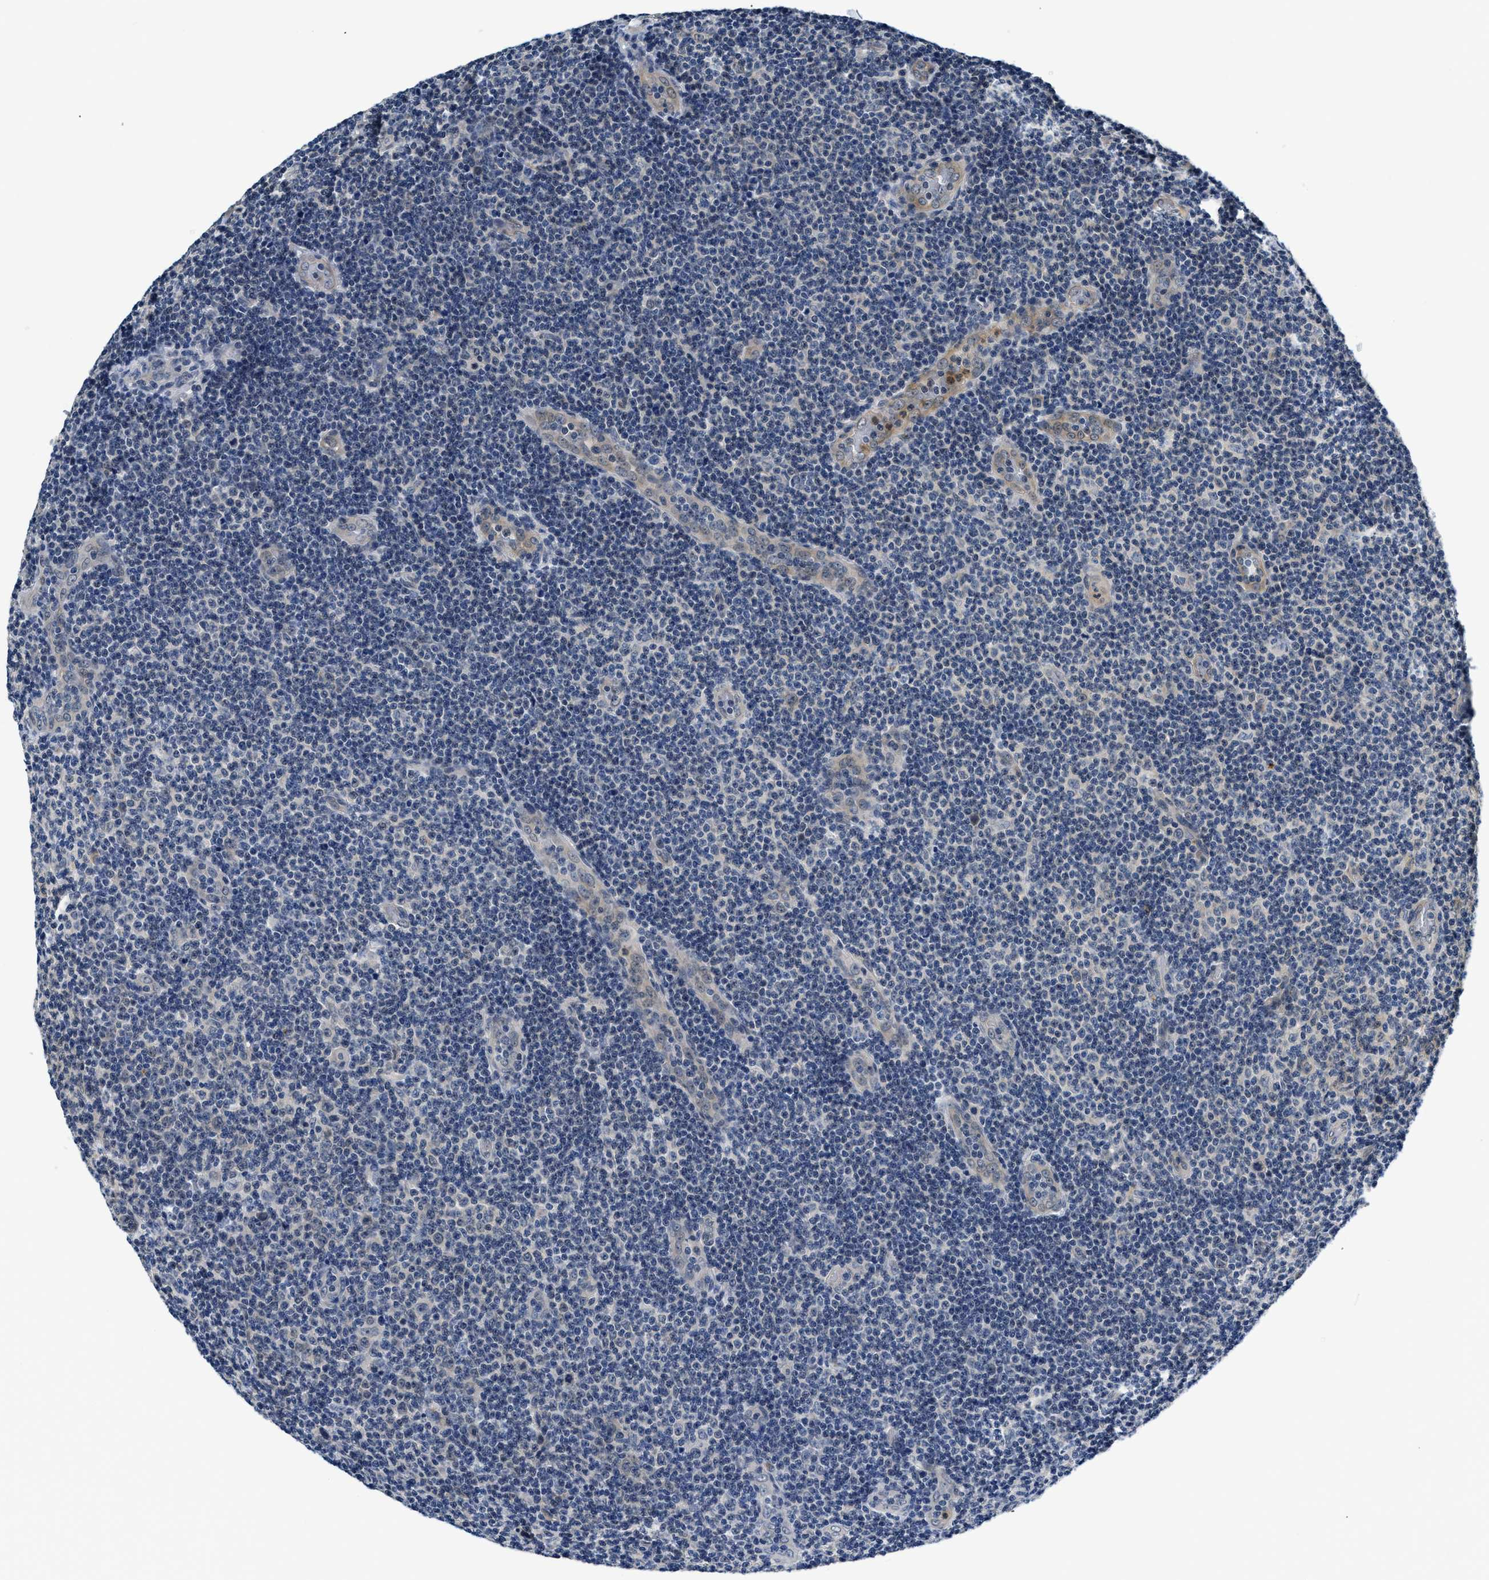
{"staining": {"intensity": "negative", "quantity": "none", "location": "none"}, "tissue": "lymphoma", "cell_type": "Tumor cells", "image_type": "cancer", "snomed": [{"axis": "morphology", "description": "Malignant lymphoma, non-Hodgkin's type, Low grade"}, {"axis": "topography", "description": "Lymph node"}], "caption": "Immunohistochemistry of human malignant lymphoma, non-Hodgkin's type (low-grade) shows no staining in tumor cells.", "gene": "SMAD4", "patient": {"sex": "male", "age": 83}}